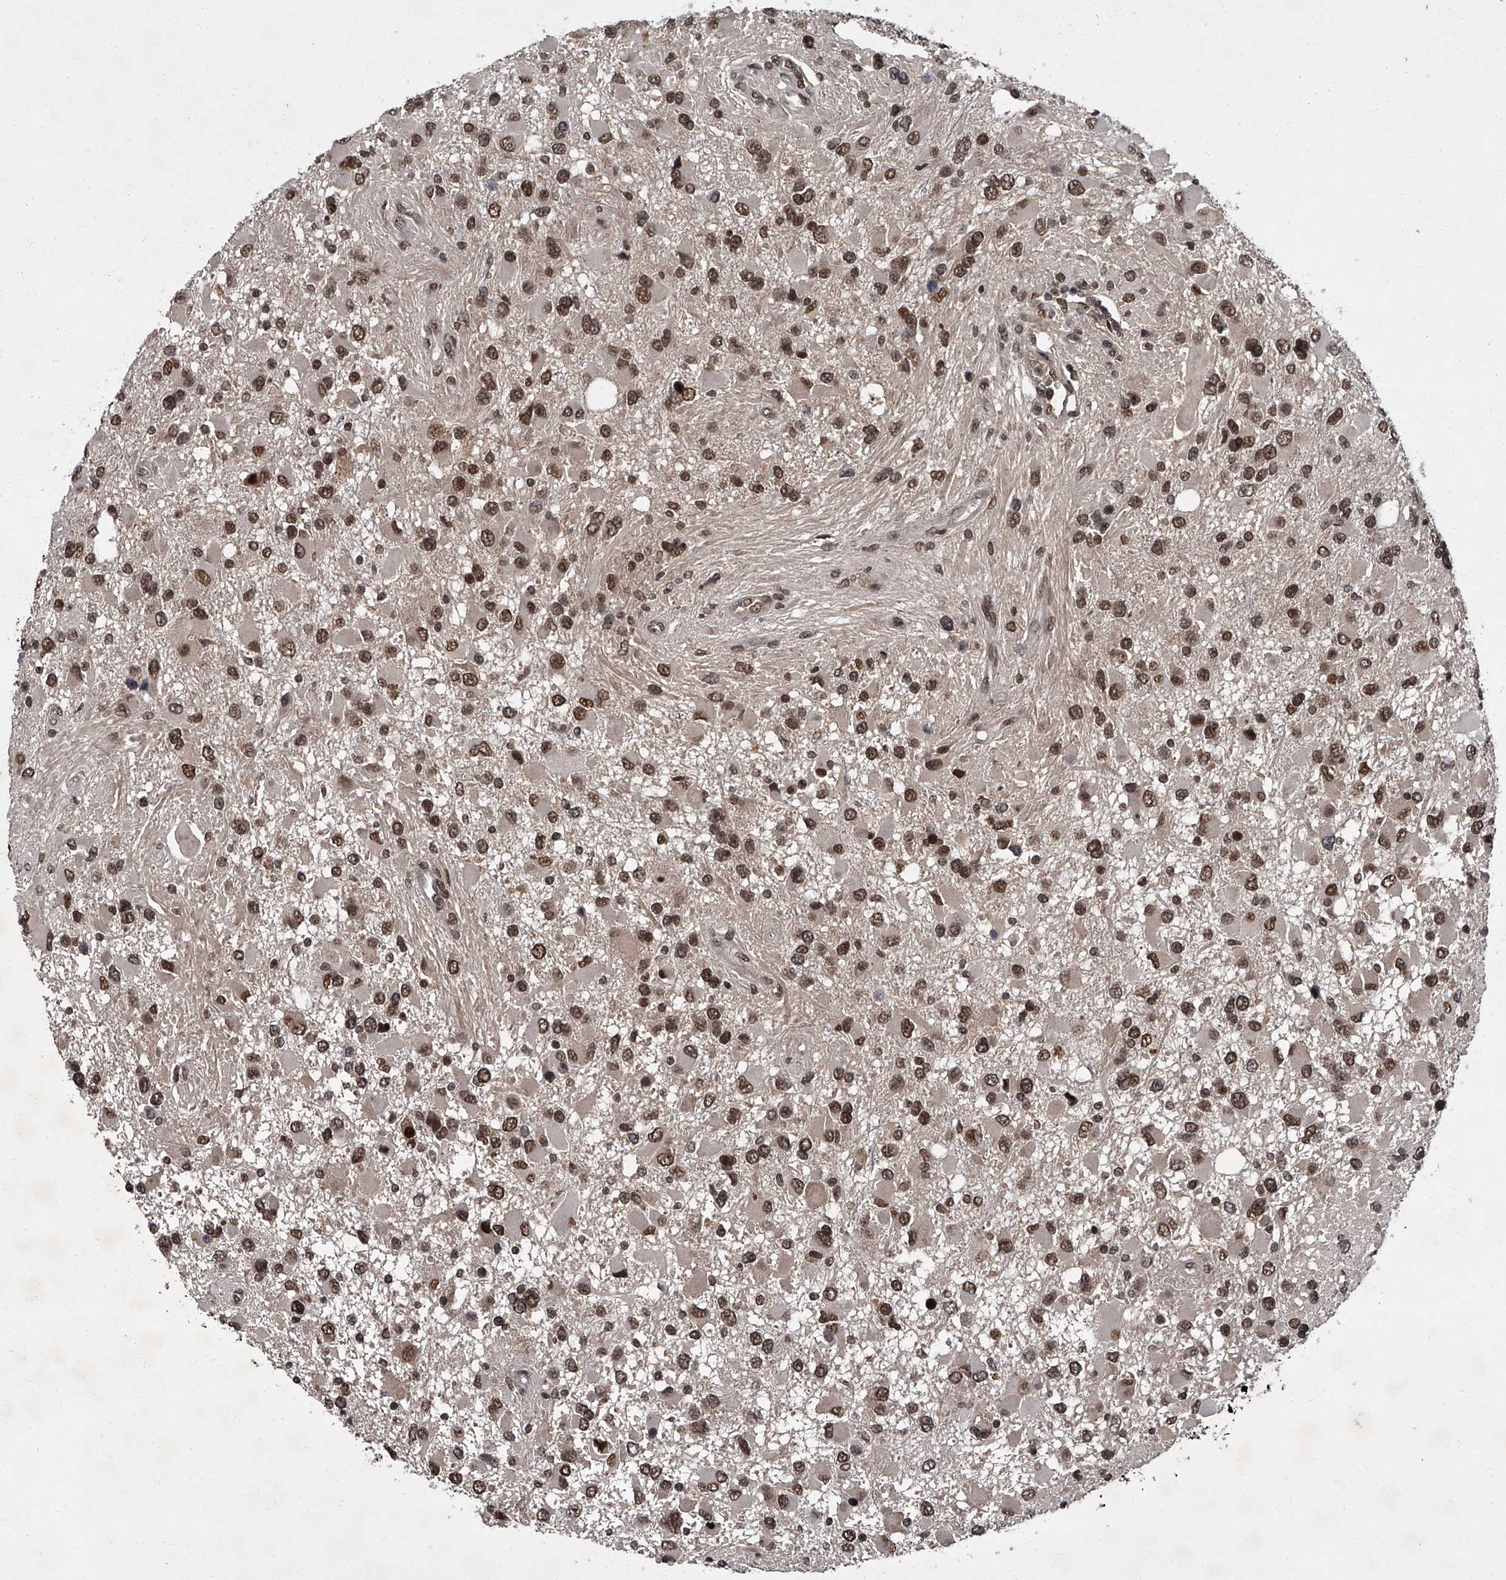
{"staining": {"intensity": "moderate", "quantity": ">75%", "location": "nuclear"}, "tissue": "glioma", "cell_type": "Tumor cells", "image_type": "cancer", "snomed": [{"axis": "morphology", "description": "Glioma, malignant, High grade"}, {"axis": "topography", "description": "Brain"}], "caption": "Tumor cells show medium levels of moderate nuclear positivity in approximately >75% of cells in malignant glioma (high-grade).", "gene": "ZNF518B", "patient": {"sex": "male", "age": 53}}